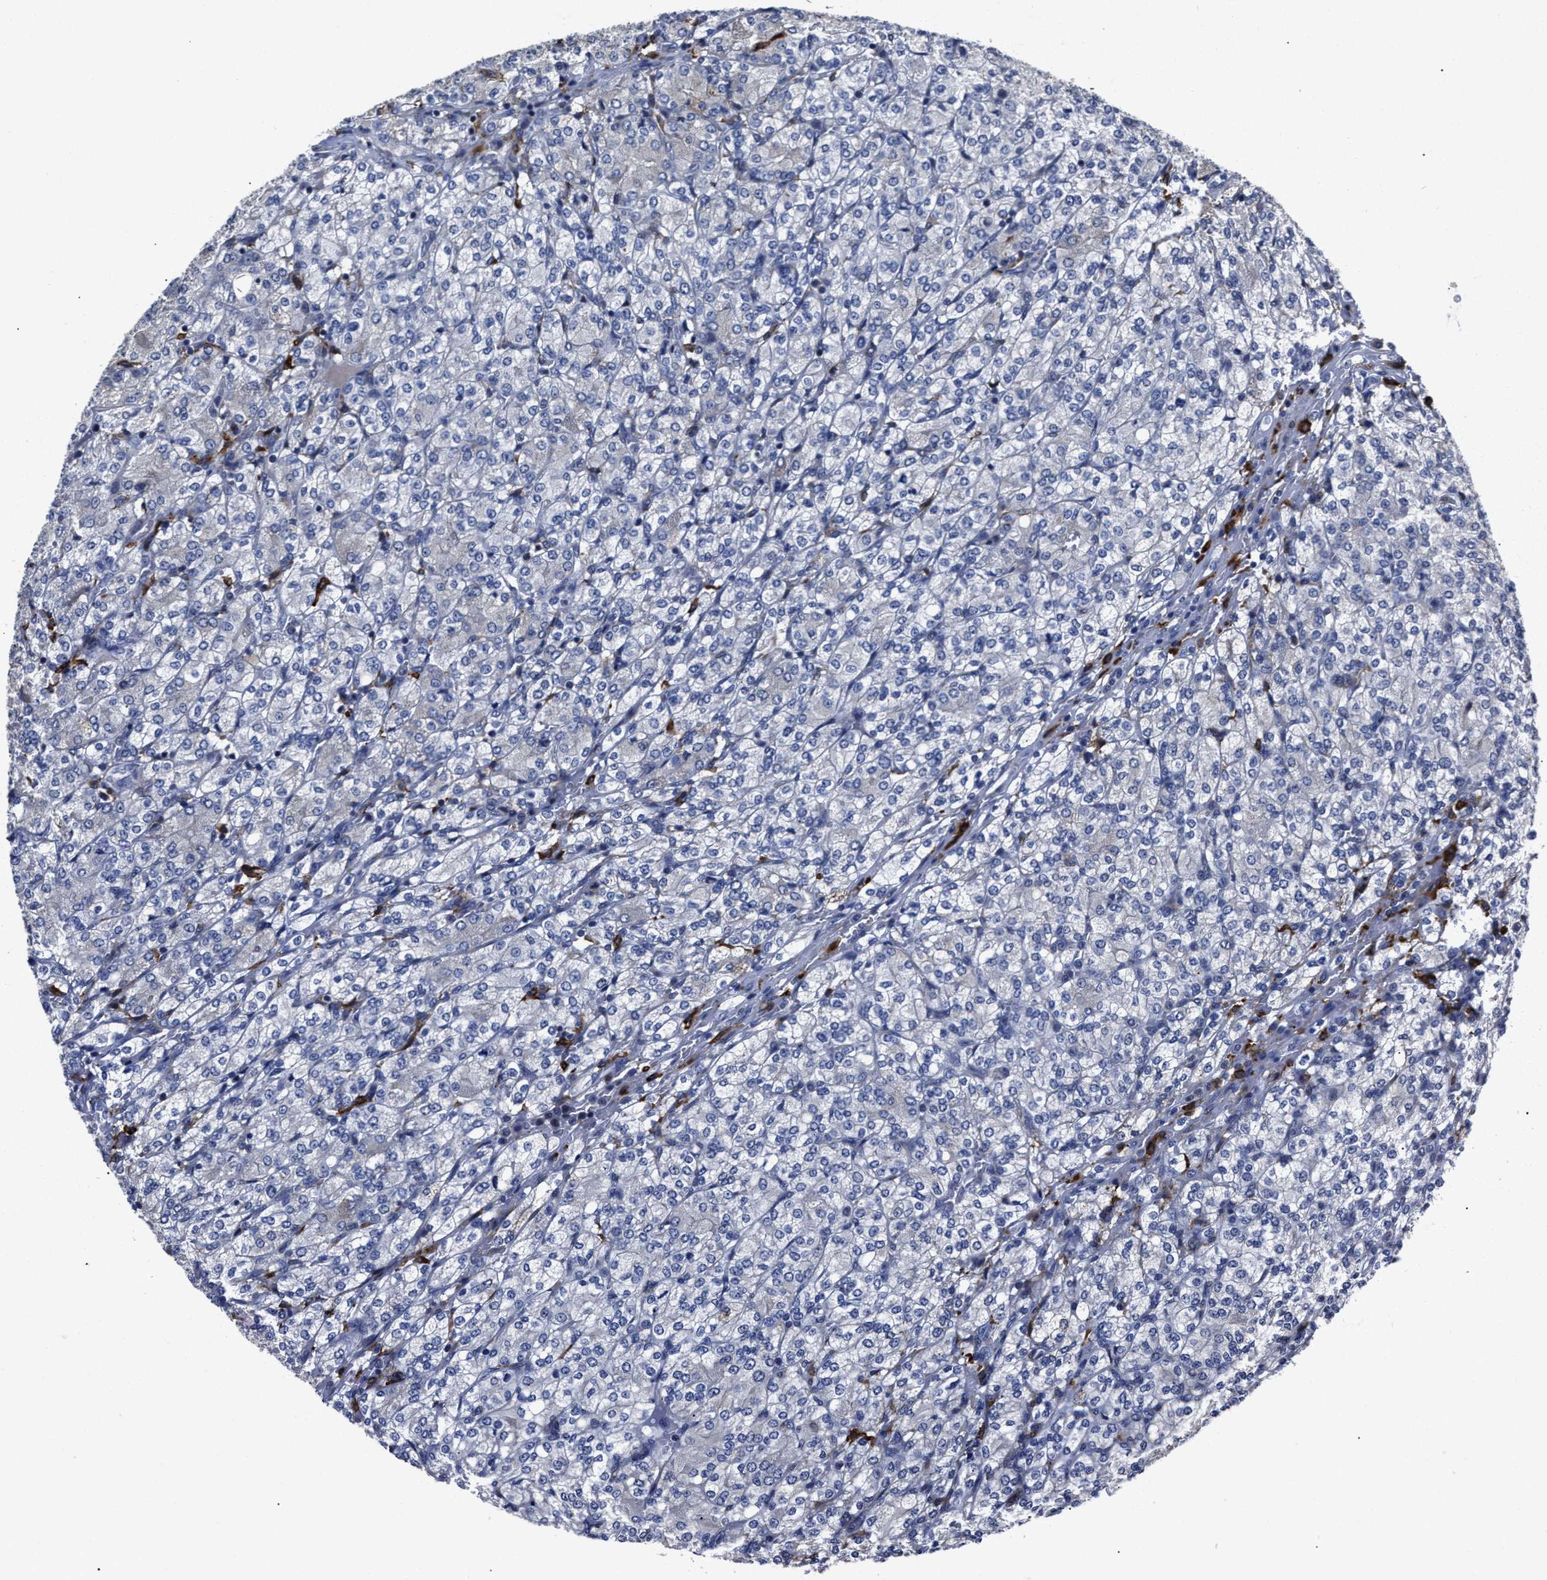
{"staining": {"intensity": "negative", "quantity": "none", "location": "none"}, "tissue": "renal cancer", "cell_type": "Tumor cells", "image_type": "cancer", "snomed": [{"axis": "morphology", "description": "Adenocarcinoma, NOS"}, {"axis": "topography", "description": "Kidney"}], "caption": "Immunohistochemistry of renal adenocarcinoma demonstrates no staining in tumor cells.", "gene": "RSBN1L", "patient": {"sex": "male", "age": 77}}